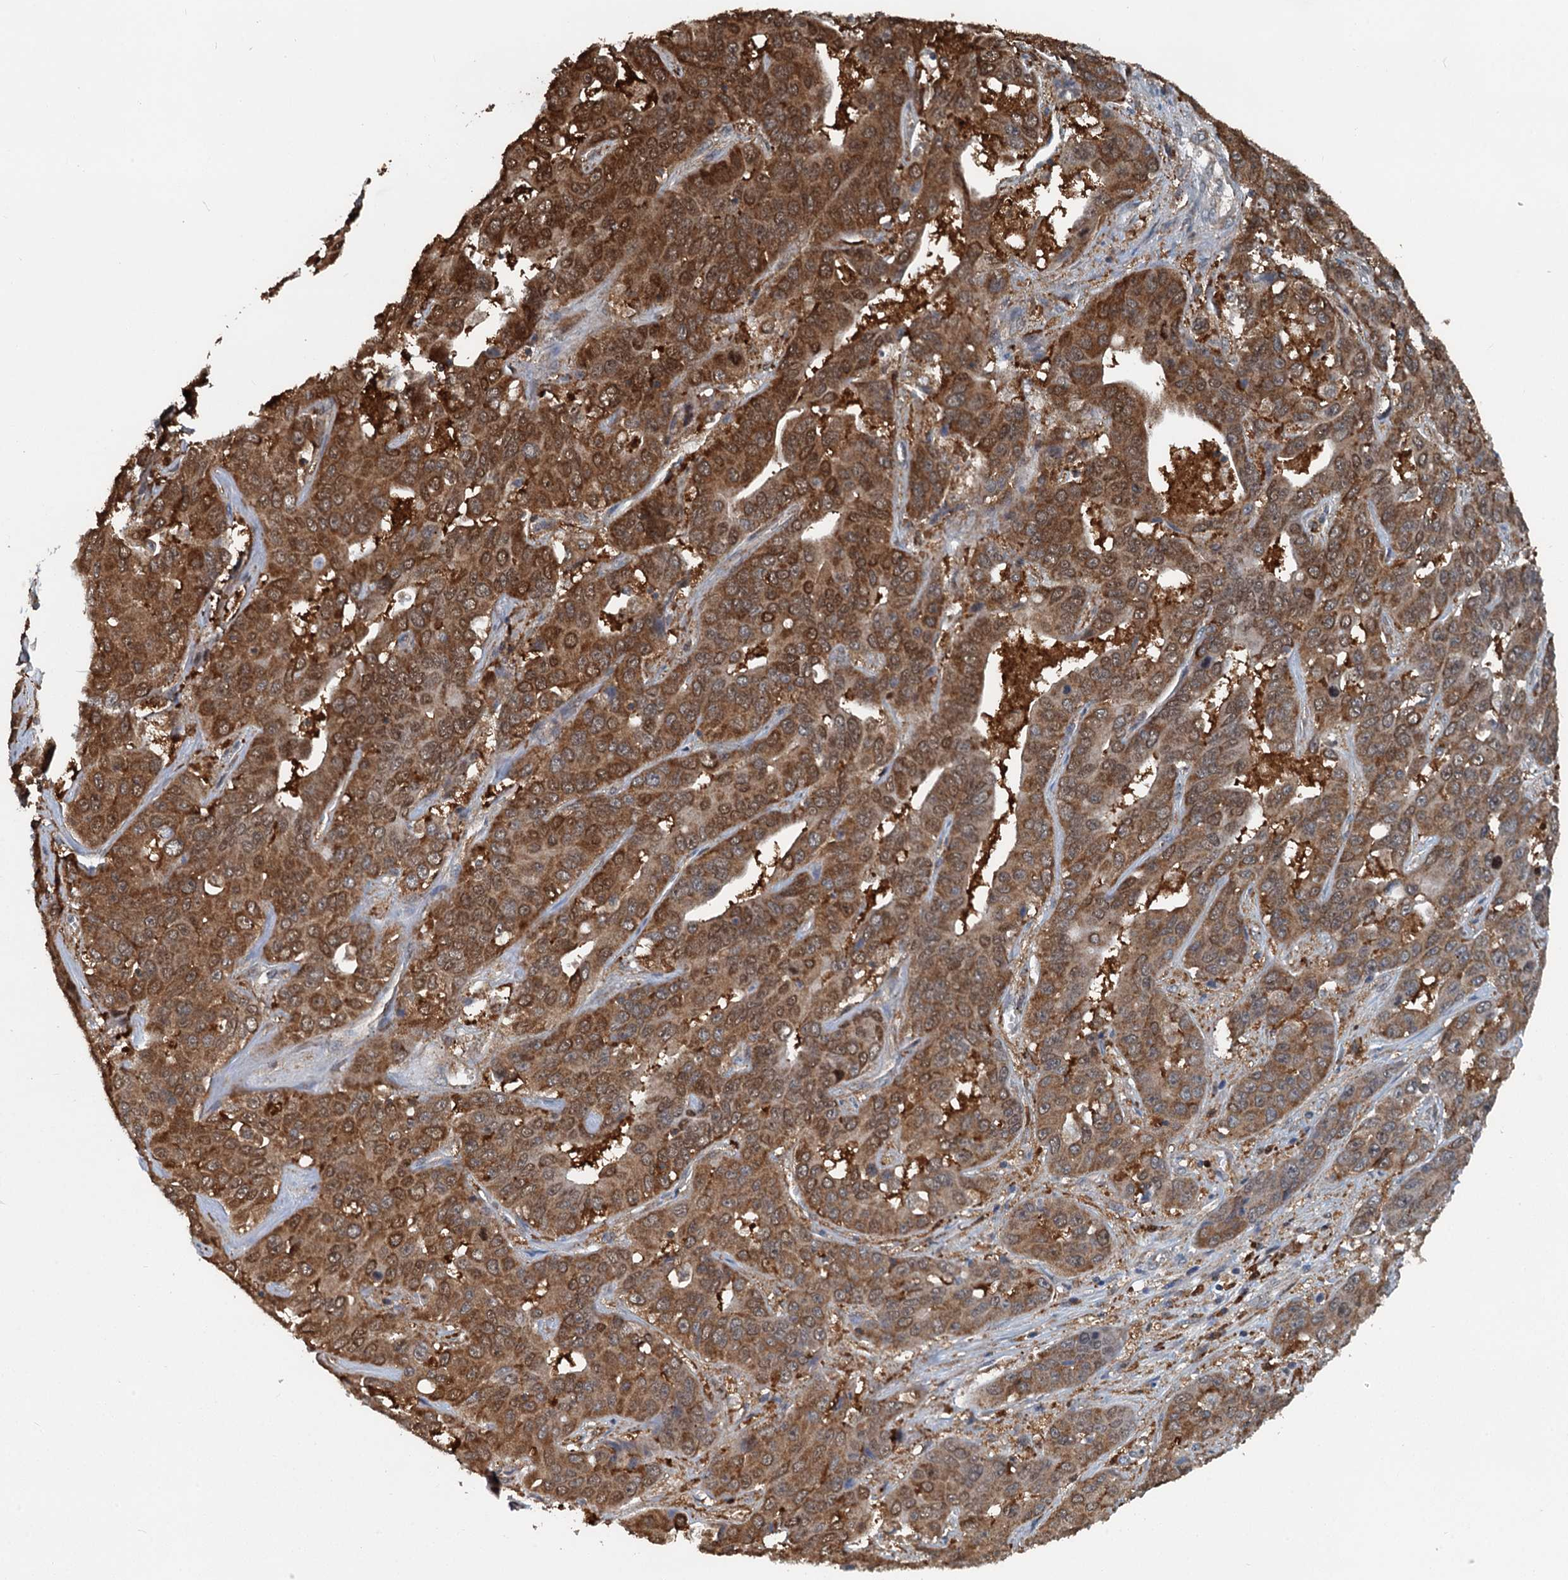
{"staining": {"intensity": "strong", "quantity": ">75%", "location": "cytoplasmic/membranous"}, "tissue": "liver cancer", "cell_type": "Tumor cells", "image_type": "cancer", "snomed": [{"axis": "morphology", "description": "Cholangiocarcinoma"}, {"axis": "topography", "description": "Liver"}], "caption": "Liver cholangiocarcinoma stained with IHC exhibits strong cytoplasmic/membranous expression in approximately >75% of tumor cells. Immunohistochemistry stains the protein in brown and the nuclei are stained blue.", "gene": "GPI", "patient": {"sex": "female", "age": 52}}